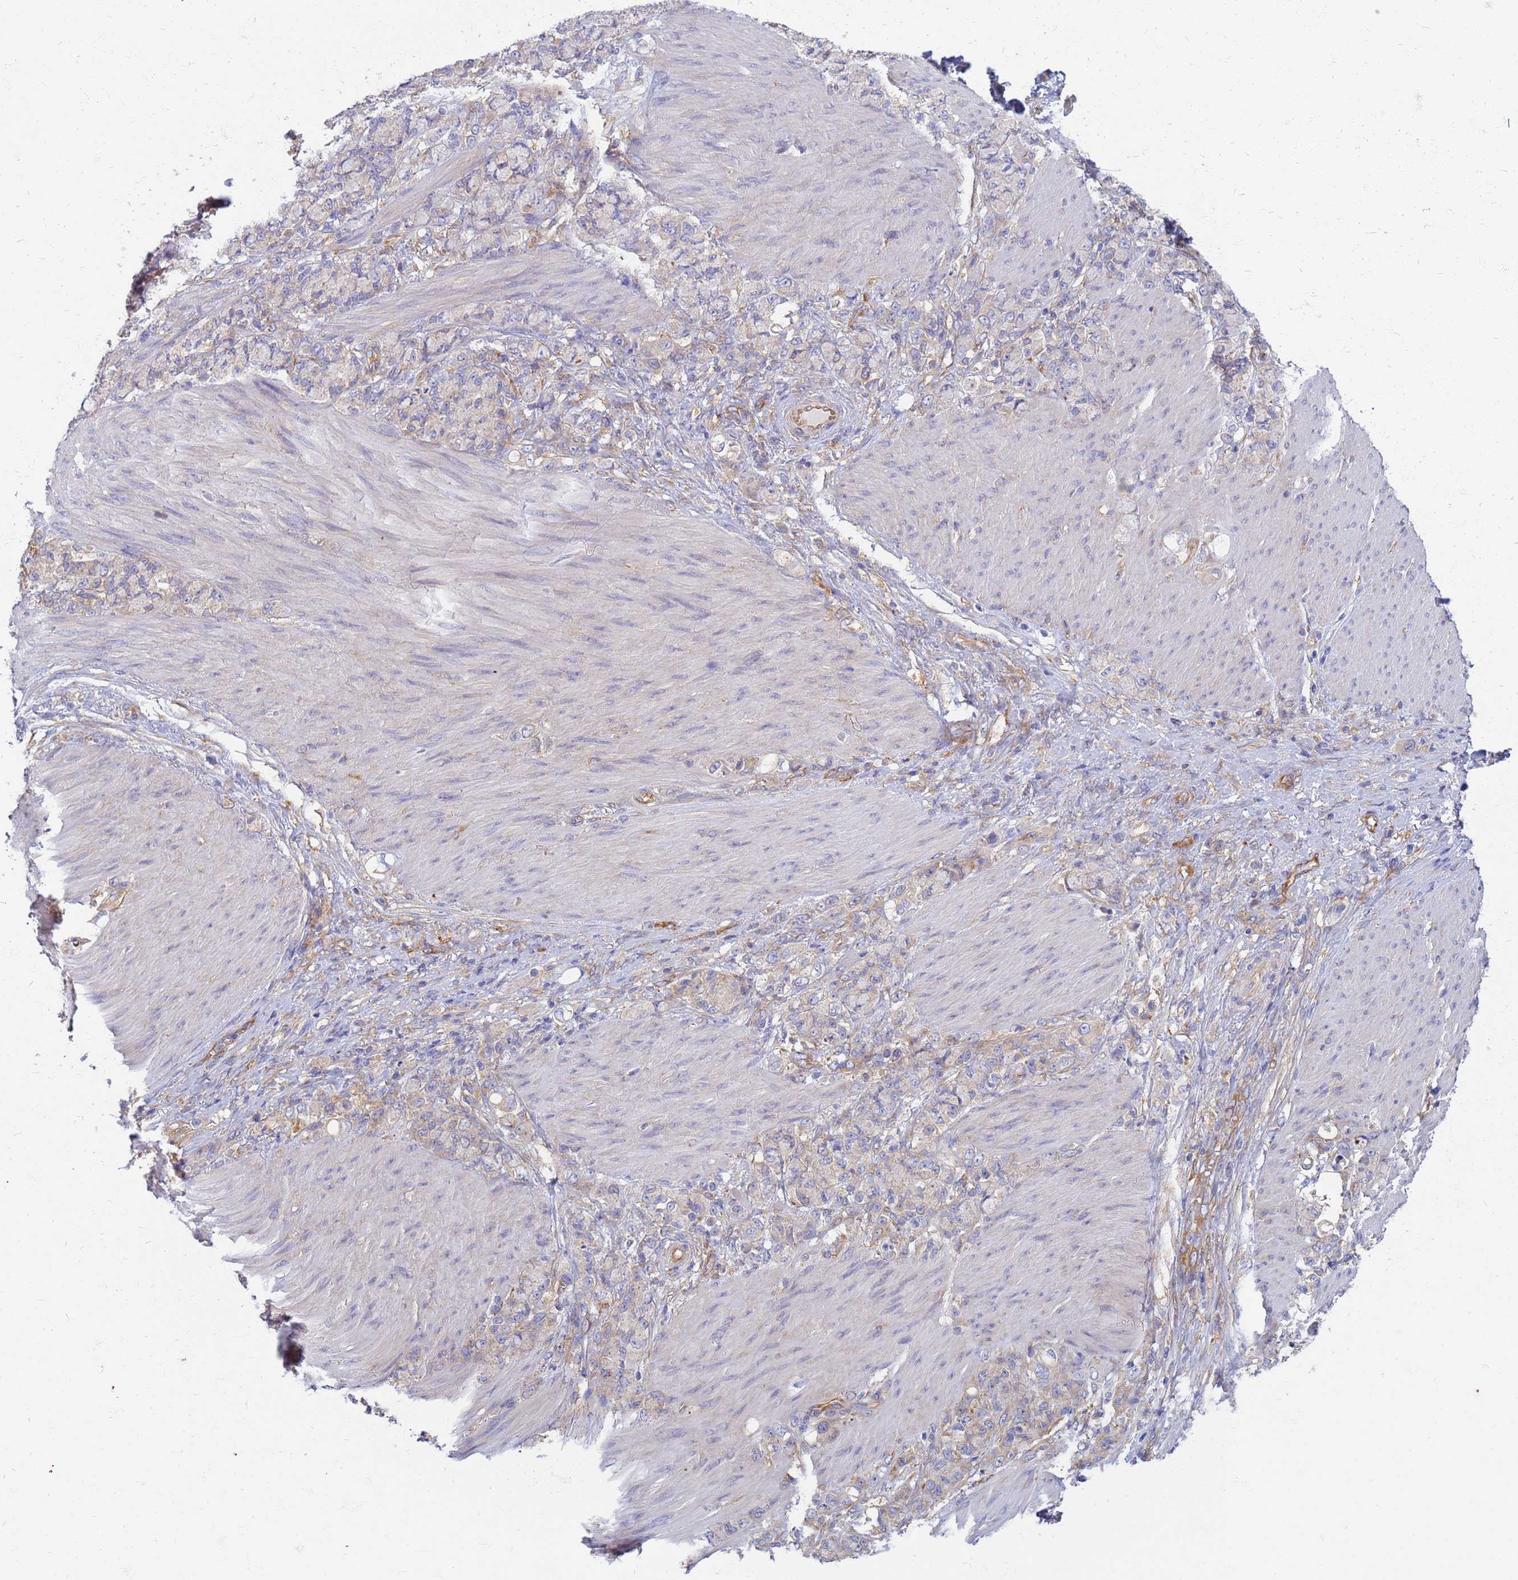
{"staining": {"intensity": "weak", "quantity": "25%-75%", "location": "cytoplasmic/membranous"}, "tissue": "stomach cancer", "cell_type": "Tumor cells", "image_type": "cancer", "snomed": [{"axis": "morphology", "description": "Normal tissue, NOS"}, {"axis": "morphology", "description": "Adenocarcinoma, NOS"}, {"axis": "topography", "description": "Stomach"}], "caption": "Stomach cancer (adenocarcinoma) stained with DAB (3,3'-diaminobenzidine) immunohistochemistry reveals low levels of weak cytoplasmic/membranous staining in approximately 25%-75% of tumor cells. (DAB IHC, brown staining for protein, blue staining for nuclei).", "gene": "EEA1", "patient": {"sex": "female", "age": 79}}